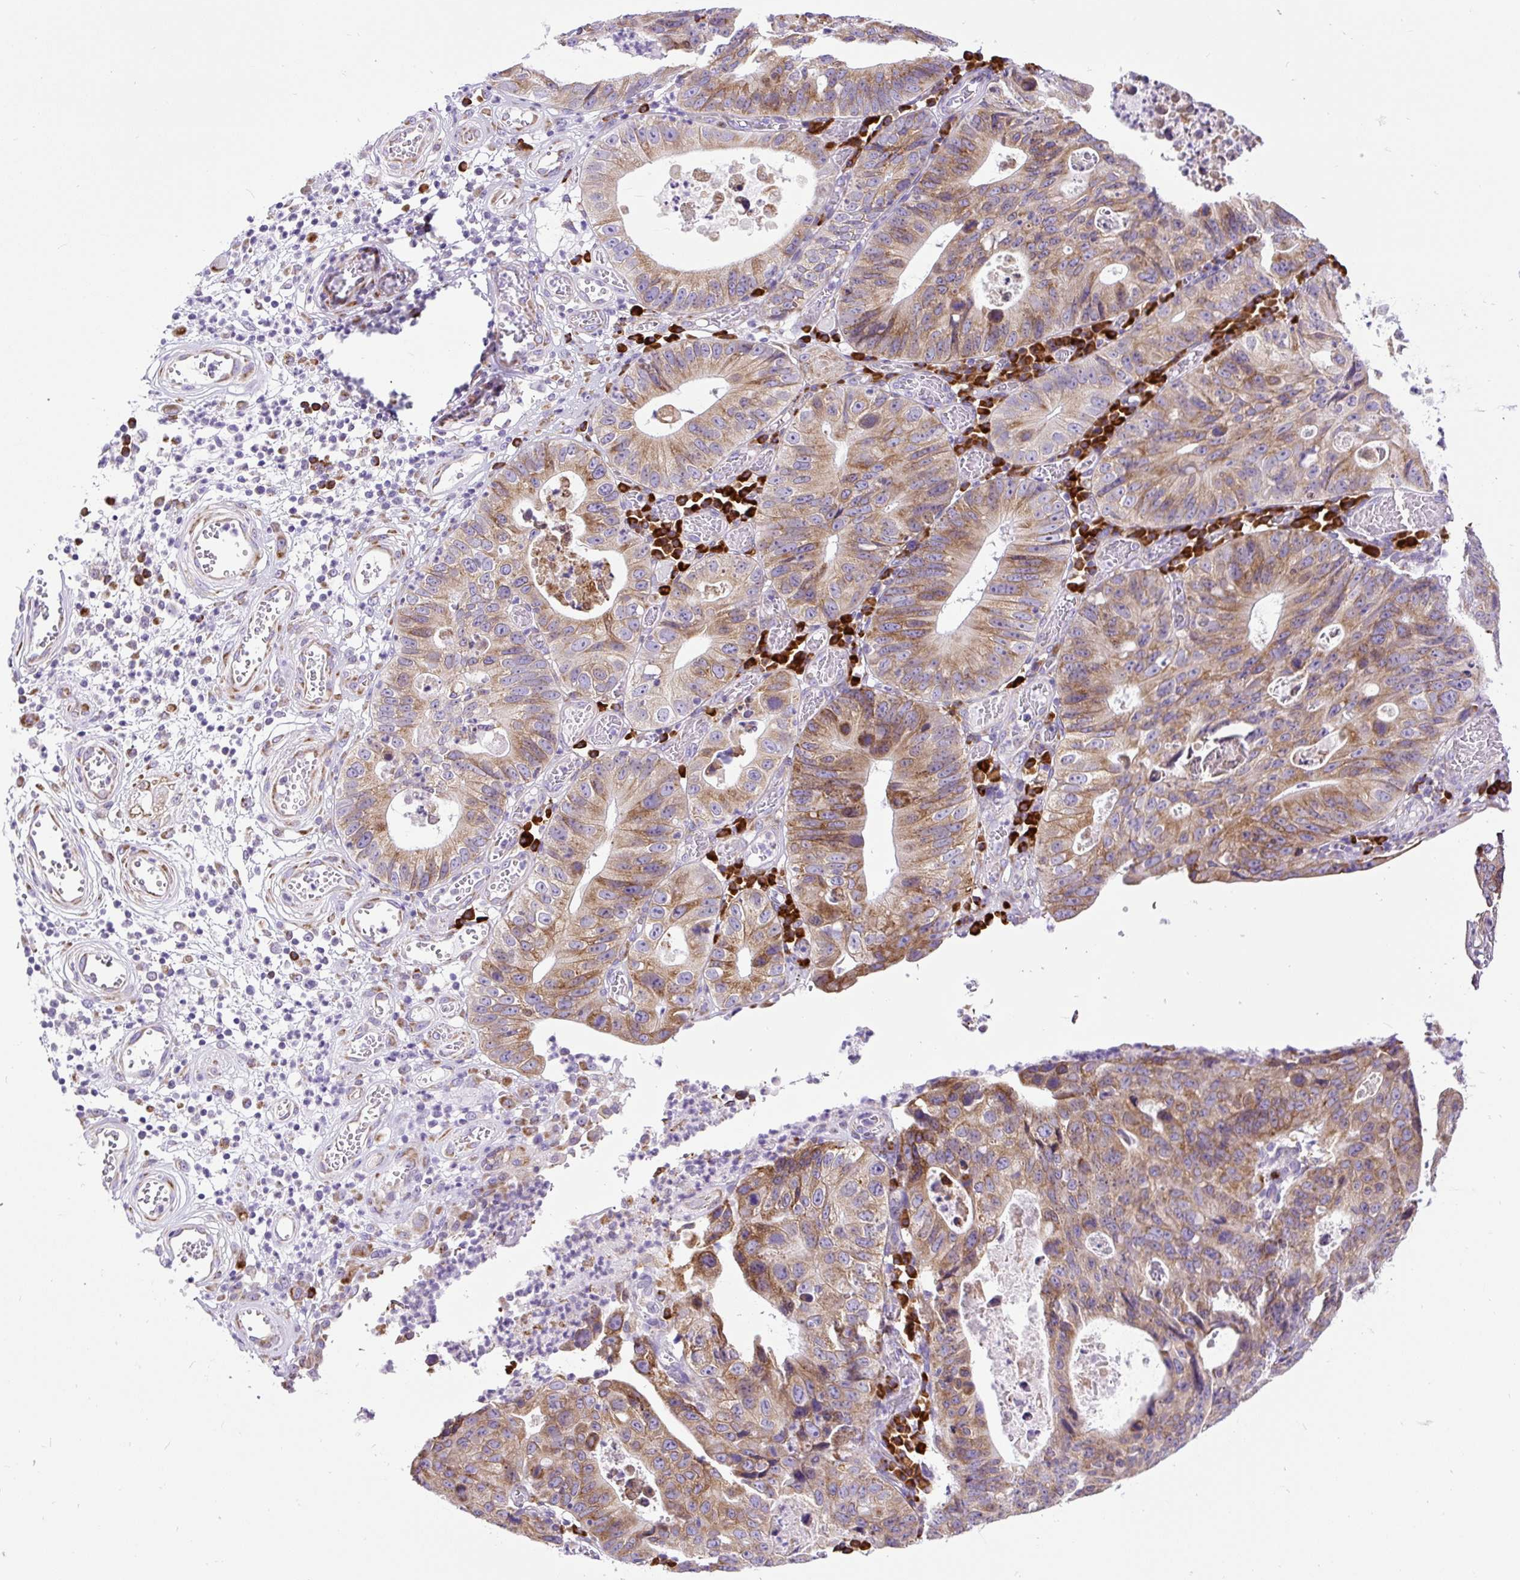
{"staining": {"intensity": "moderate", "quantity": ">75%", "location": "cytoplasmic/membranous"}, "tissue": "stomach cancer", "cell_type": "Tumor cells", "image_type": "cancer", "snomed": [{"axis": "morphology", "description": "Adenocarcinoma, NOS"}, {"axis": "topography", "description": "Stomach"}], "caption": "Immunohistochemical staining of adenocarcinoma (stomach) shows medium levels of moderate cytoplasmic/membranous expression in approximately >75% of tumor cells.", "gene": "DDOST", "patient": {"sex": "male", "age": 59}}